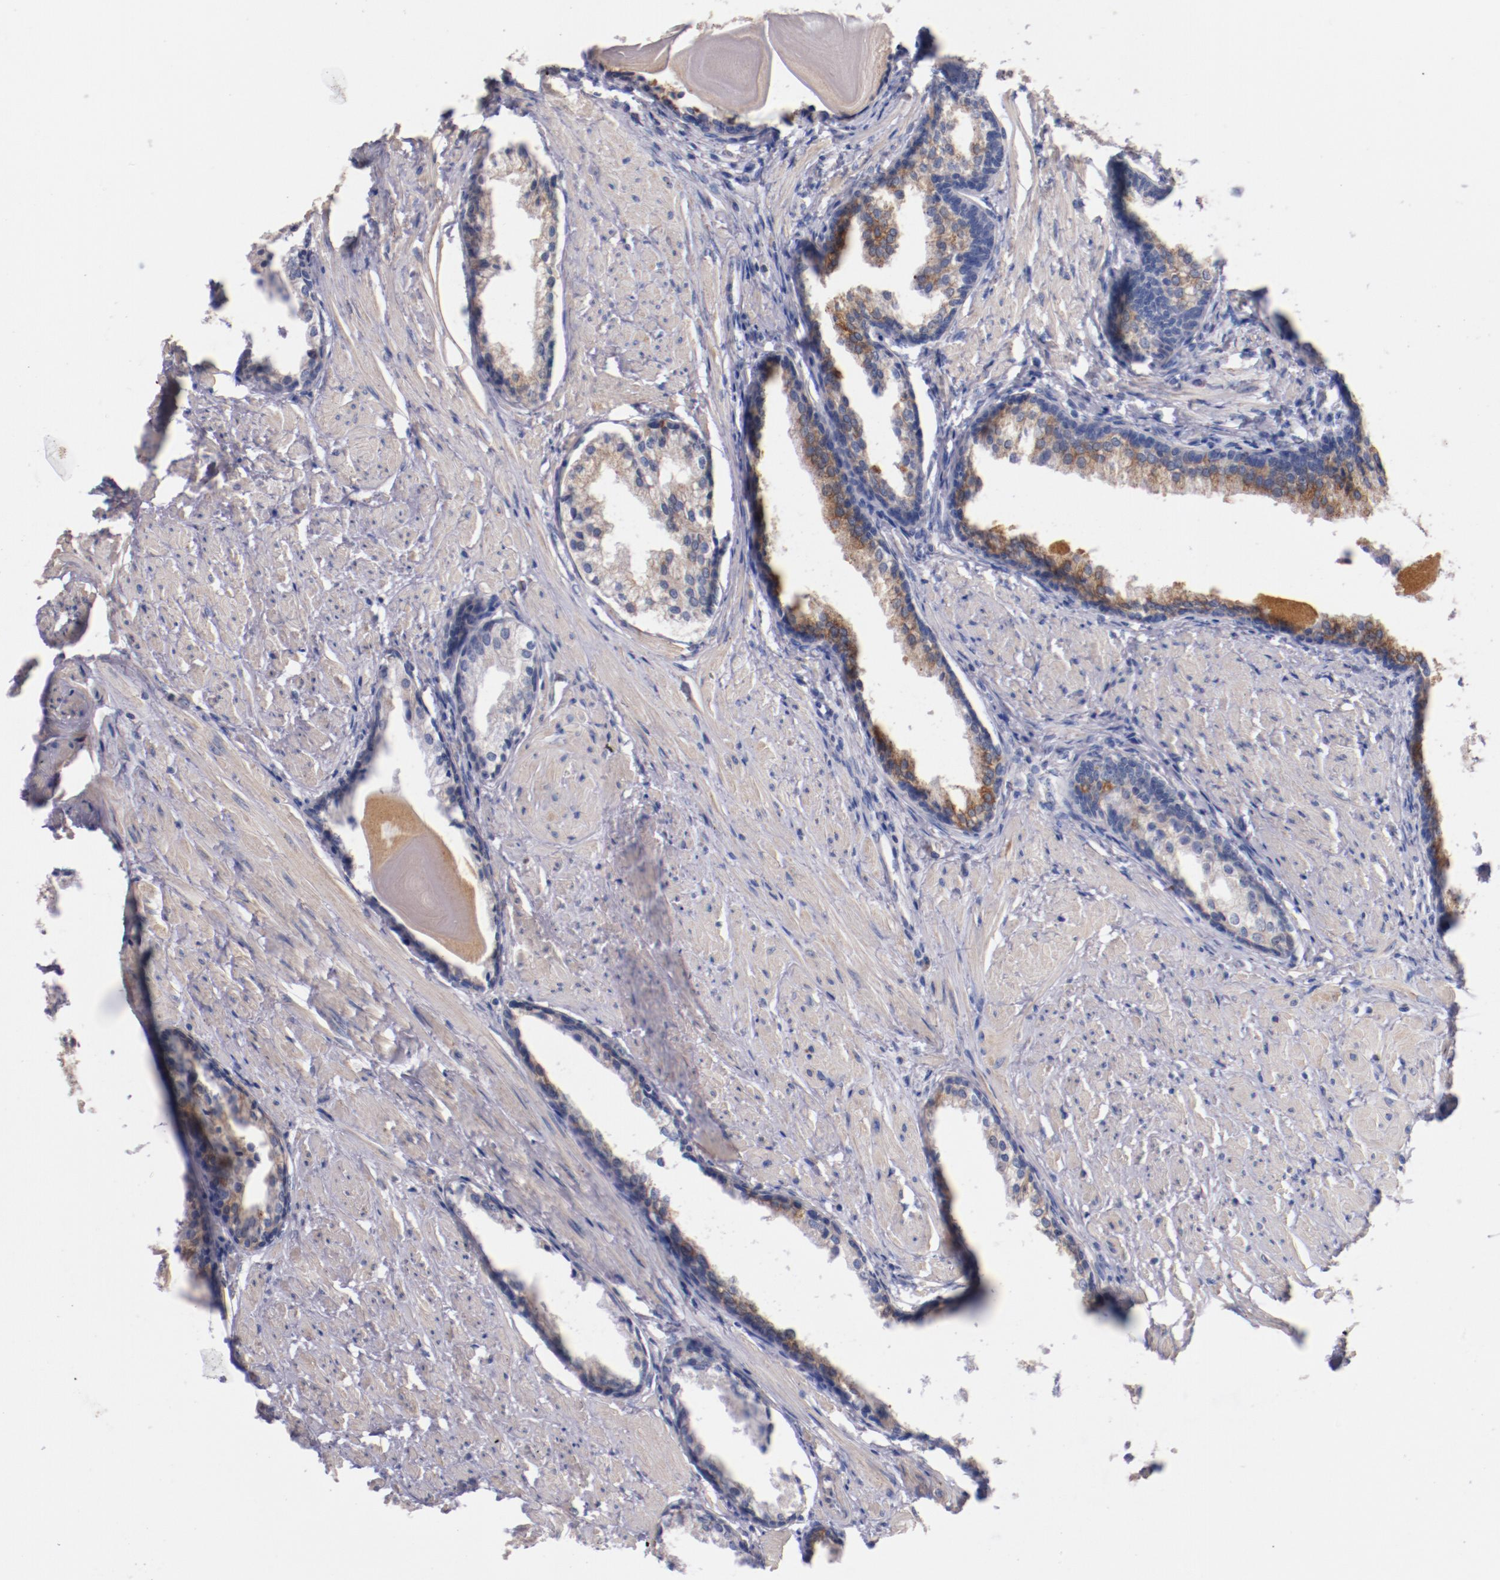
{"staining": {"intensity": "negative", "quantity": "none", "location": "none"}, "tissue": "prostate cancer", "cell_type": "Tumor cells", "image_type": "cancer", "snomed": [{"axis": "morphology", "description": "Adenocarcinoma, Medium grade"}, {"axis": "topography", "description": "Prostate"}], "caption": "The micrograph shows no significant staining in tumor cells of prostate cancer.", "gene": "CNTNAP2", "patient": {"sex": "male", "age": 70}}